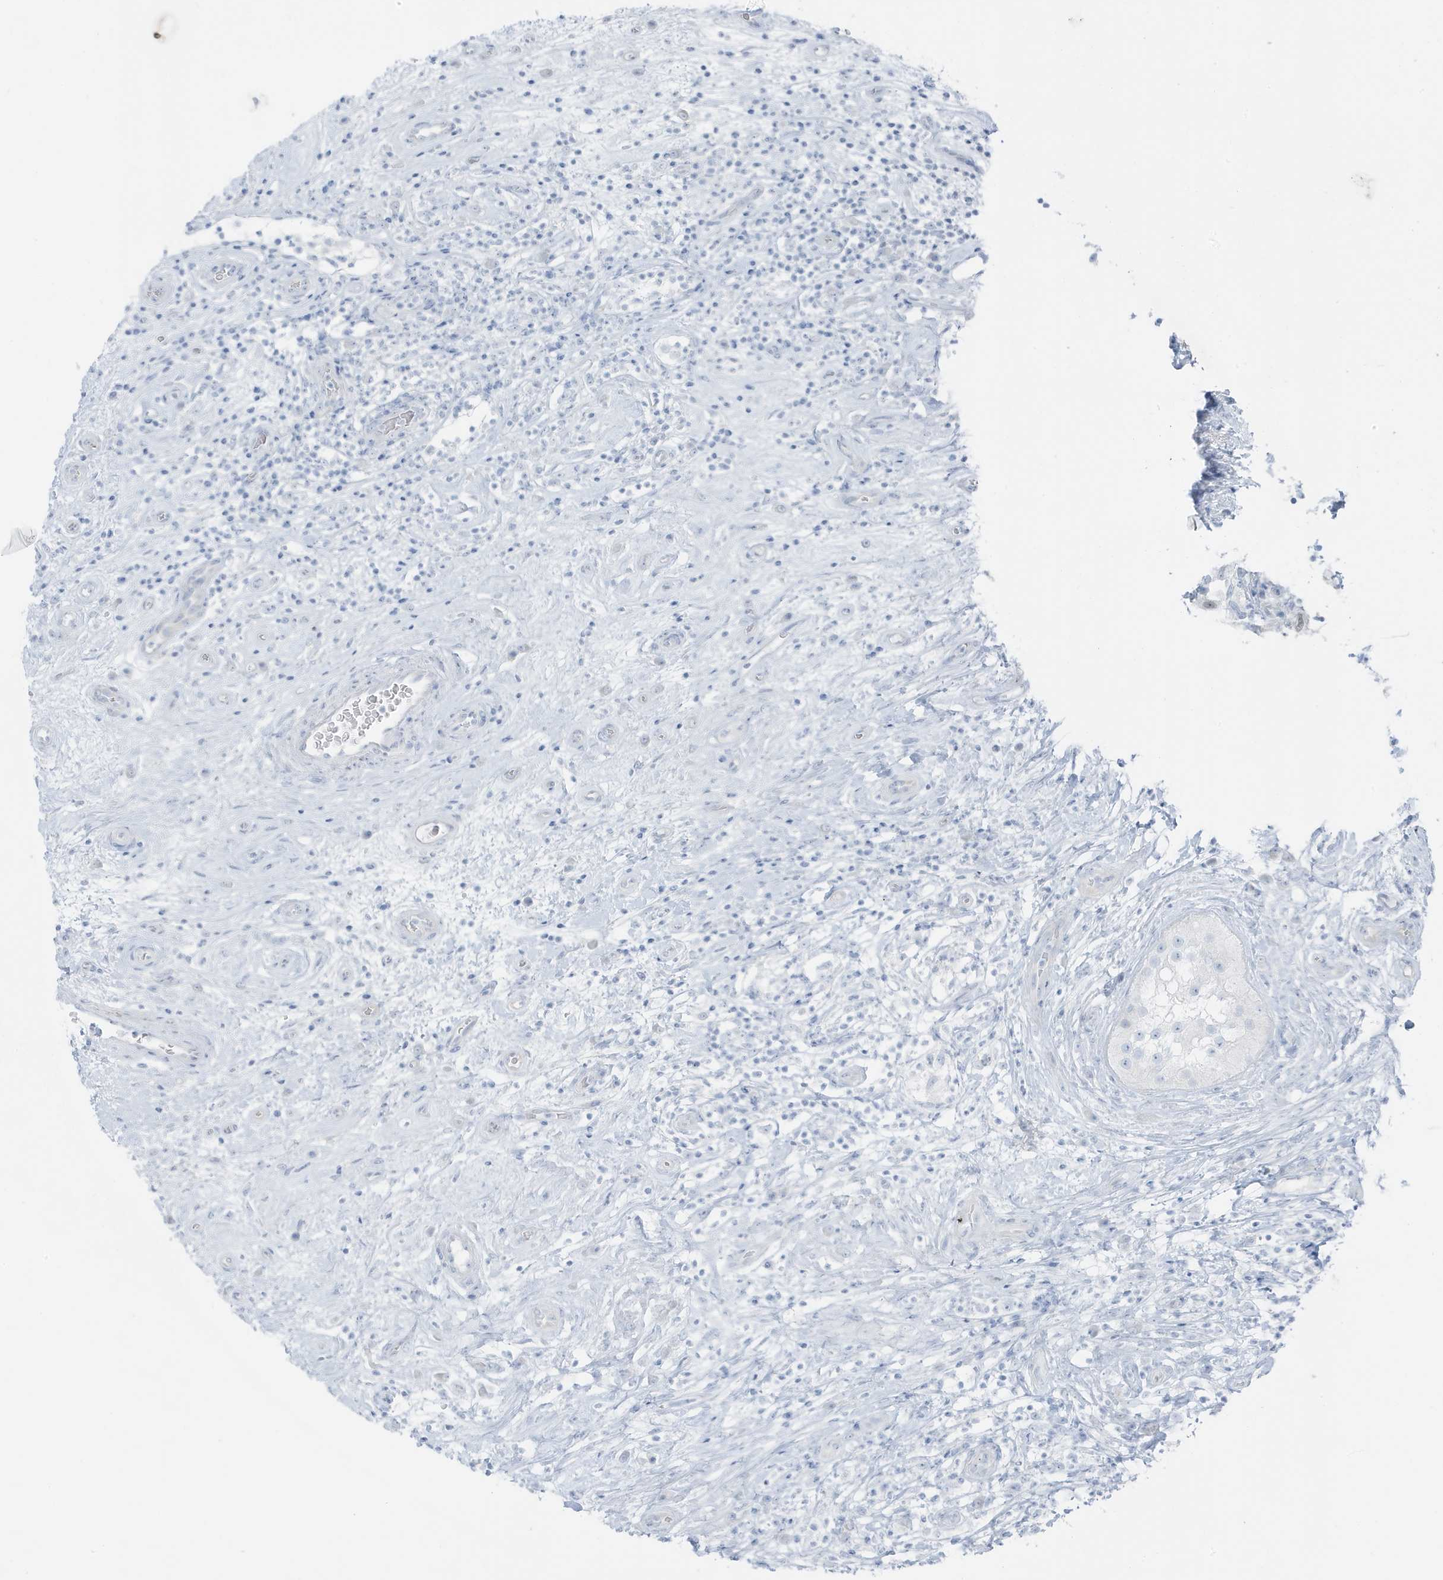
{"staining": {"intensity": "negative", "quantity": "none", "location": "none"}, "tissue": "testis cancer", "cell_type": "Tumor cells", "image_type": "cancer", "snomed": [{"axis": "morphology", "description": "Seminoma, NOS"}, {"axis": "topography", "description": "Testis"}], "caption": "Tumor cells show no significant positivity in testis cancer.", "gene": "ZFP64", "patient": {"sex": "male", "age": 49}}